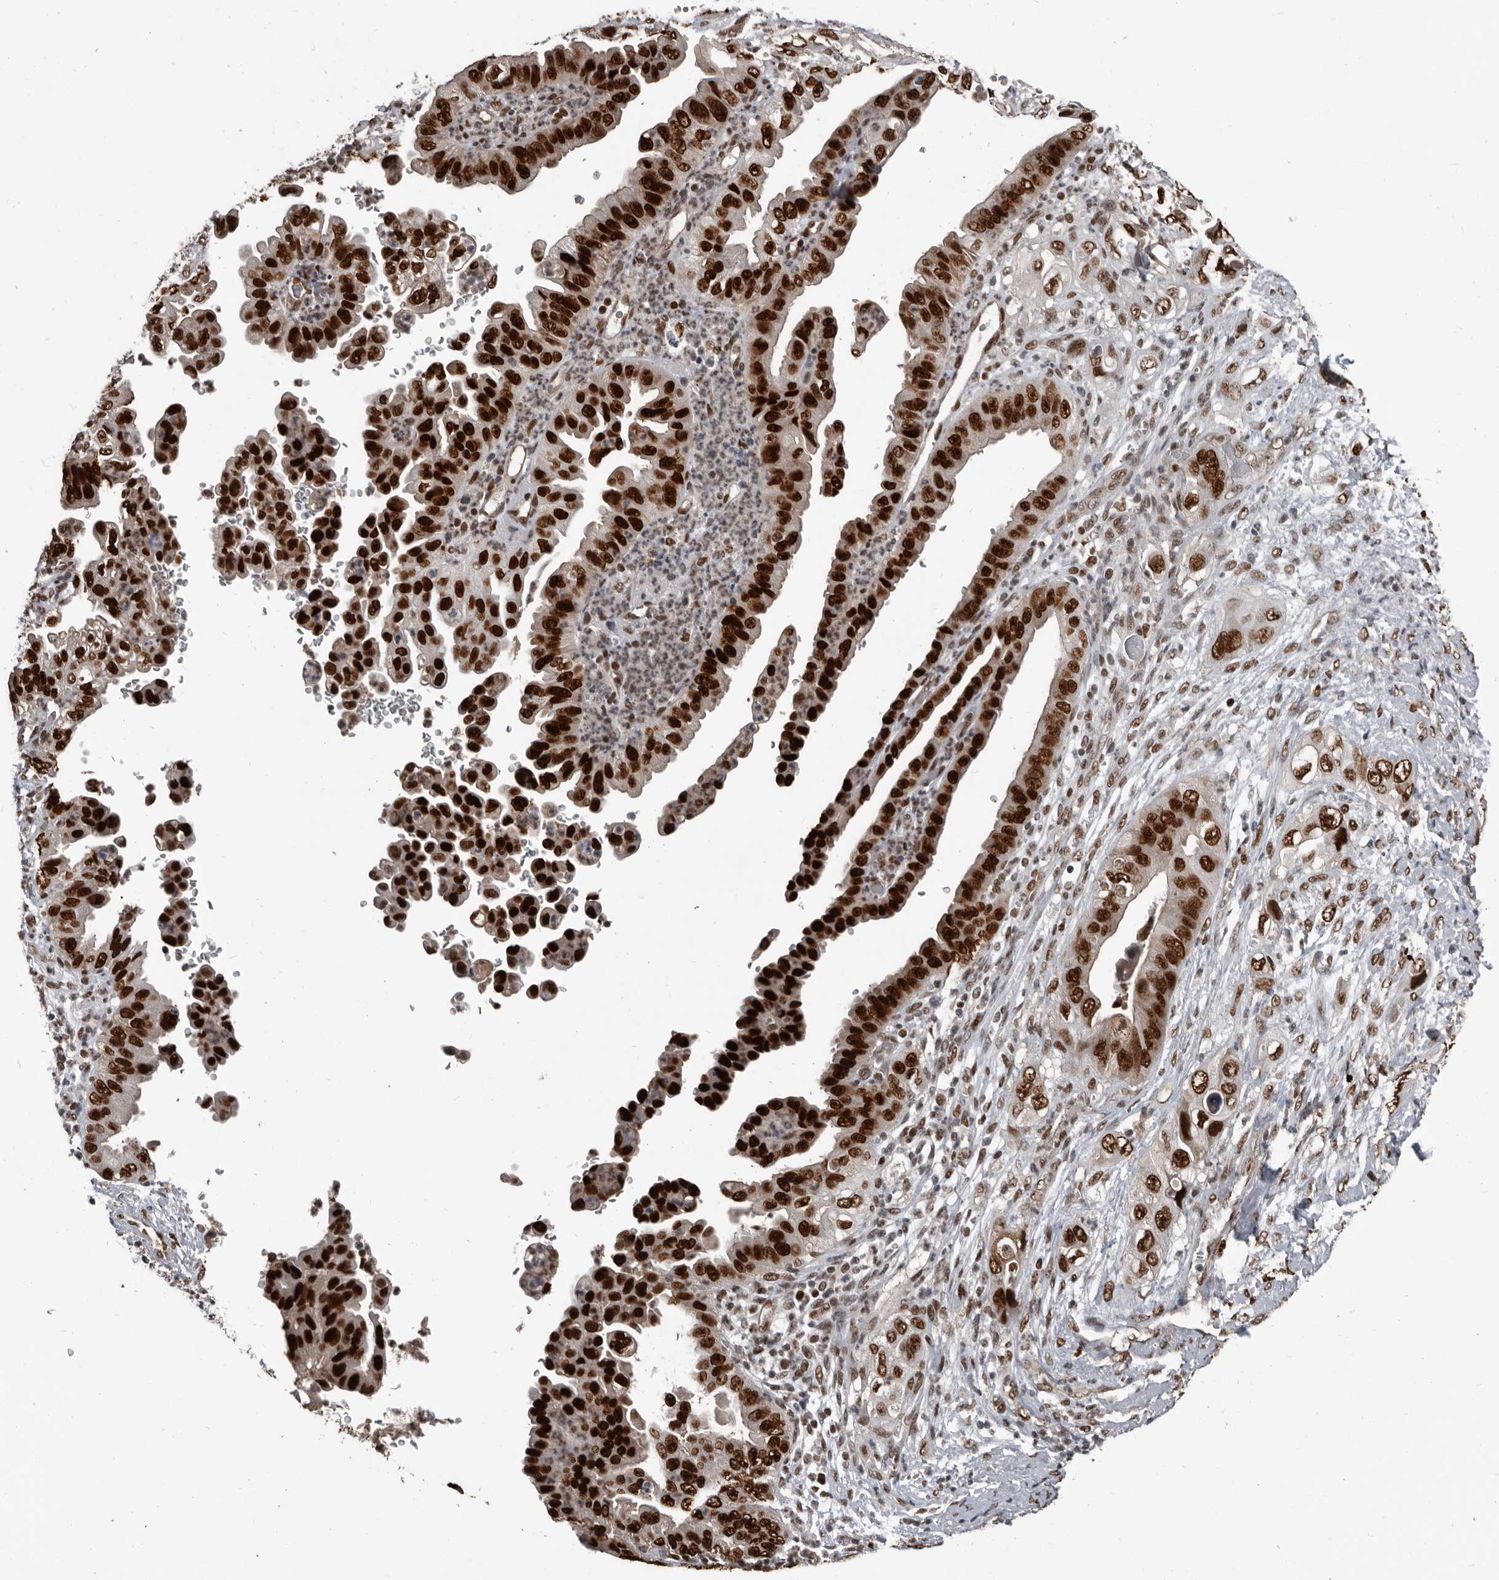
{"staining": {"intensity": "strong", "quantity": ">75%", "location": "nuclear"}, "tissue": "pancreatic cancer", "cell_type": "Tumor cells", "image_type": "cancer", "snomed": [{"axis": "morphology", "description": "Adenocarcinoma, NOS"}, {"axis": "topography", "description": "Pancreas"}], "caption": "Protein expression analysis of pancreatic adenocarcinoma exhibits strong nuclear staining in about >75% of tumor cells.", "gene": "CHD1L", "patient": {"sex": "female", "age": 78}}